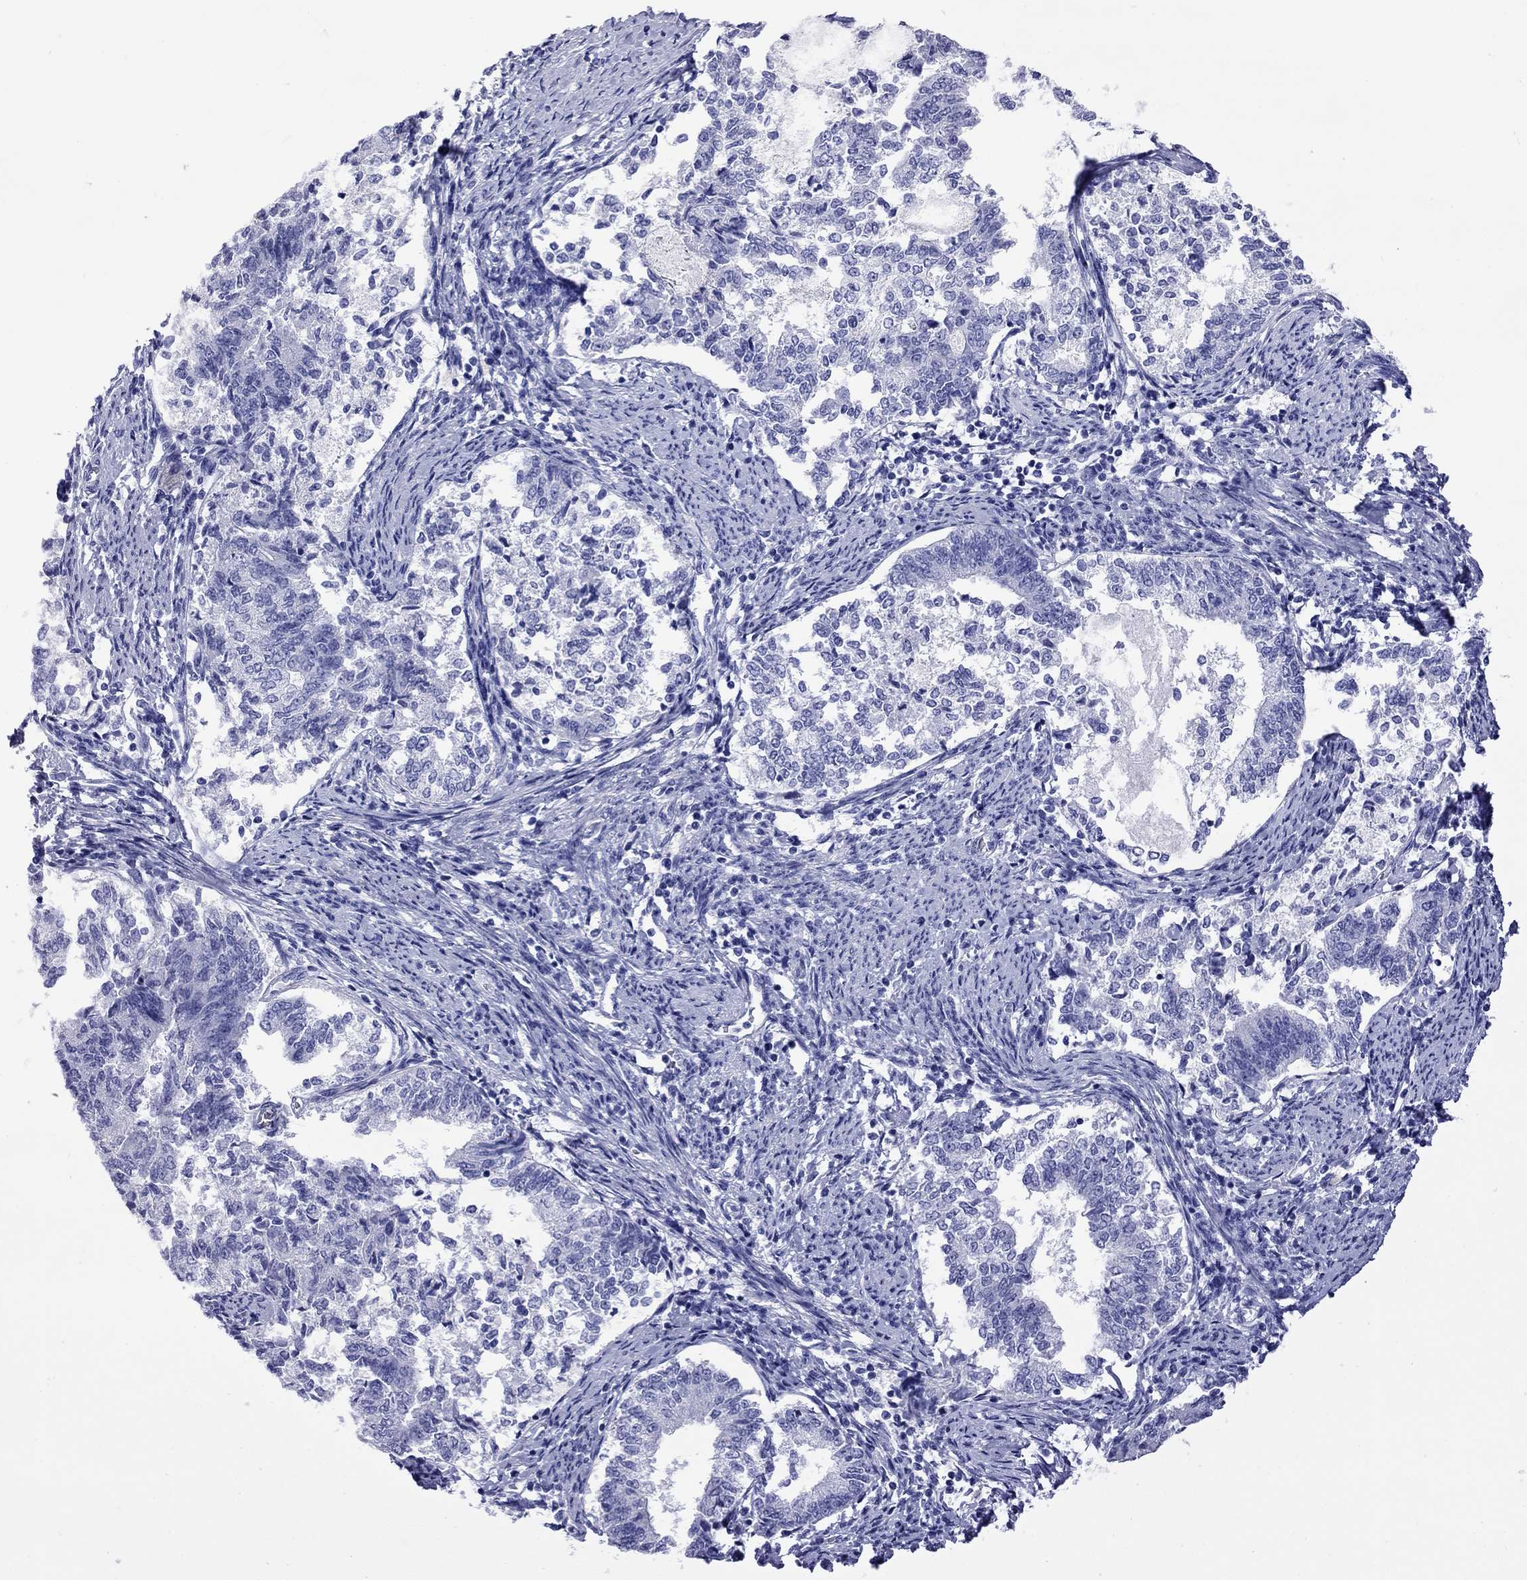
{"staining": {"intensity": "negative", "quantity": "none", "location": "none"}, "tissue": "endometrial cancer", "cell_type": "Tumor cells", "image_type": "cancer", "snomed": [{"axis": "morphology", "description": "Adenocarcinoma, NOS"}, {"axis": "topography", "description": "Endometrium"}], "caption": "Human adenocarcinoma (endometrial) stained for a protein using immunohistochemistry shows no staining in tumor cells.", "gene": "FIGLA", "patient": {"sex": "female", "age": 65}}